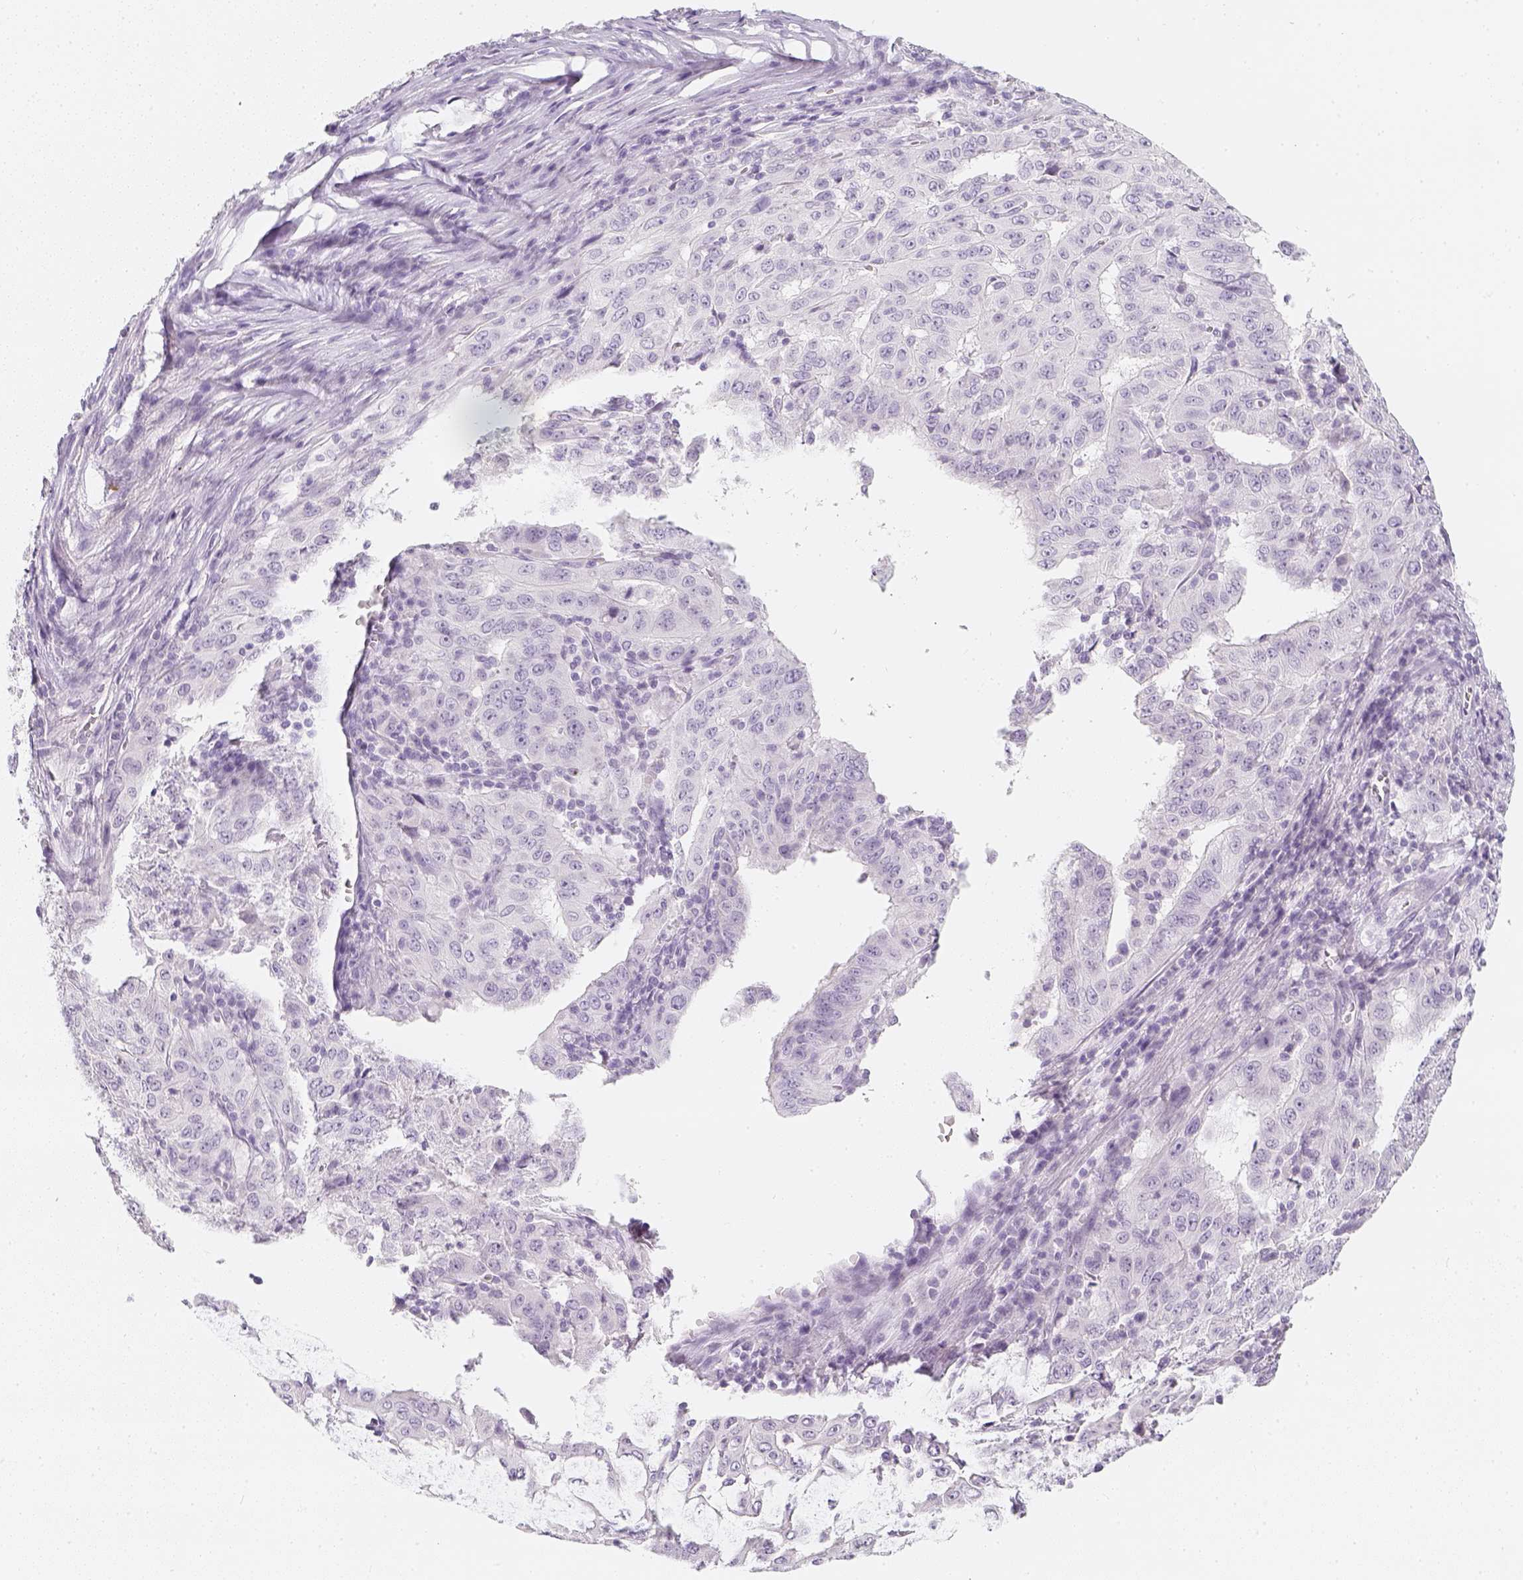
{"staining": {"intensity": "negative", "quantity": "none", "location": "none"}, "tissue": "pancreatic cancer", "cell_type": "Tumor cells", "image_type": "cancer", "snomed": [{"axis": "morphology", "description": "Adenocarcinoma, NOS"}, {"axis": "topography", "description": "Pancreas"}], "caption": "Protein analysis of pancreatic cancer (adenocarcinoma) shows no significant expression in tumor cells.", "gene": "SLC18A1", "patient": {"sex": "male", "age": 63}}